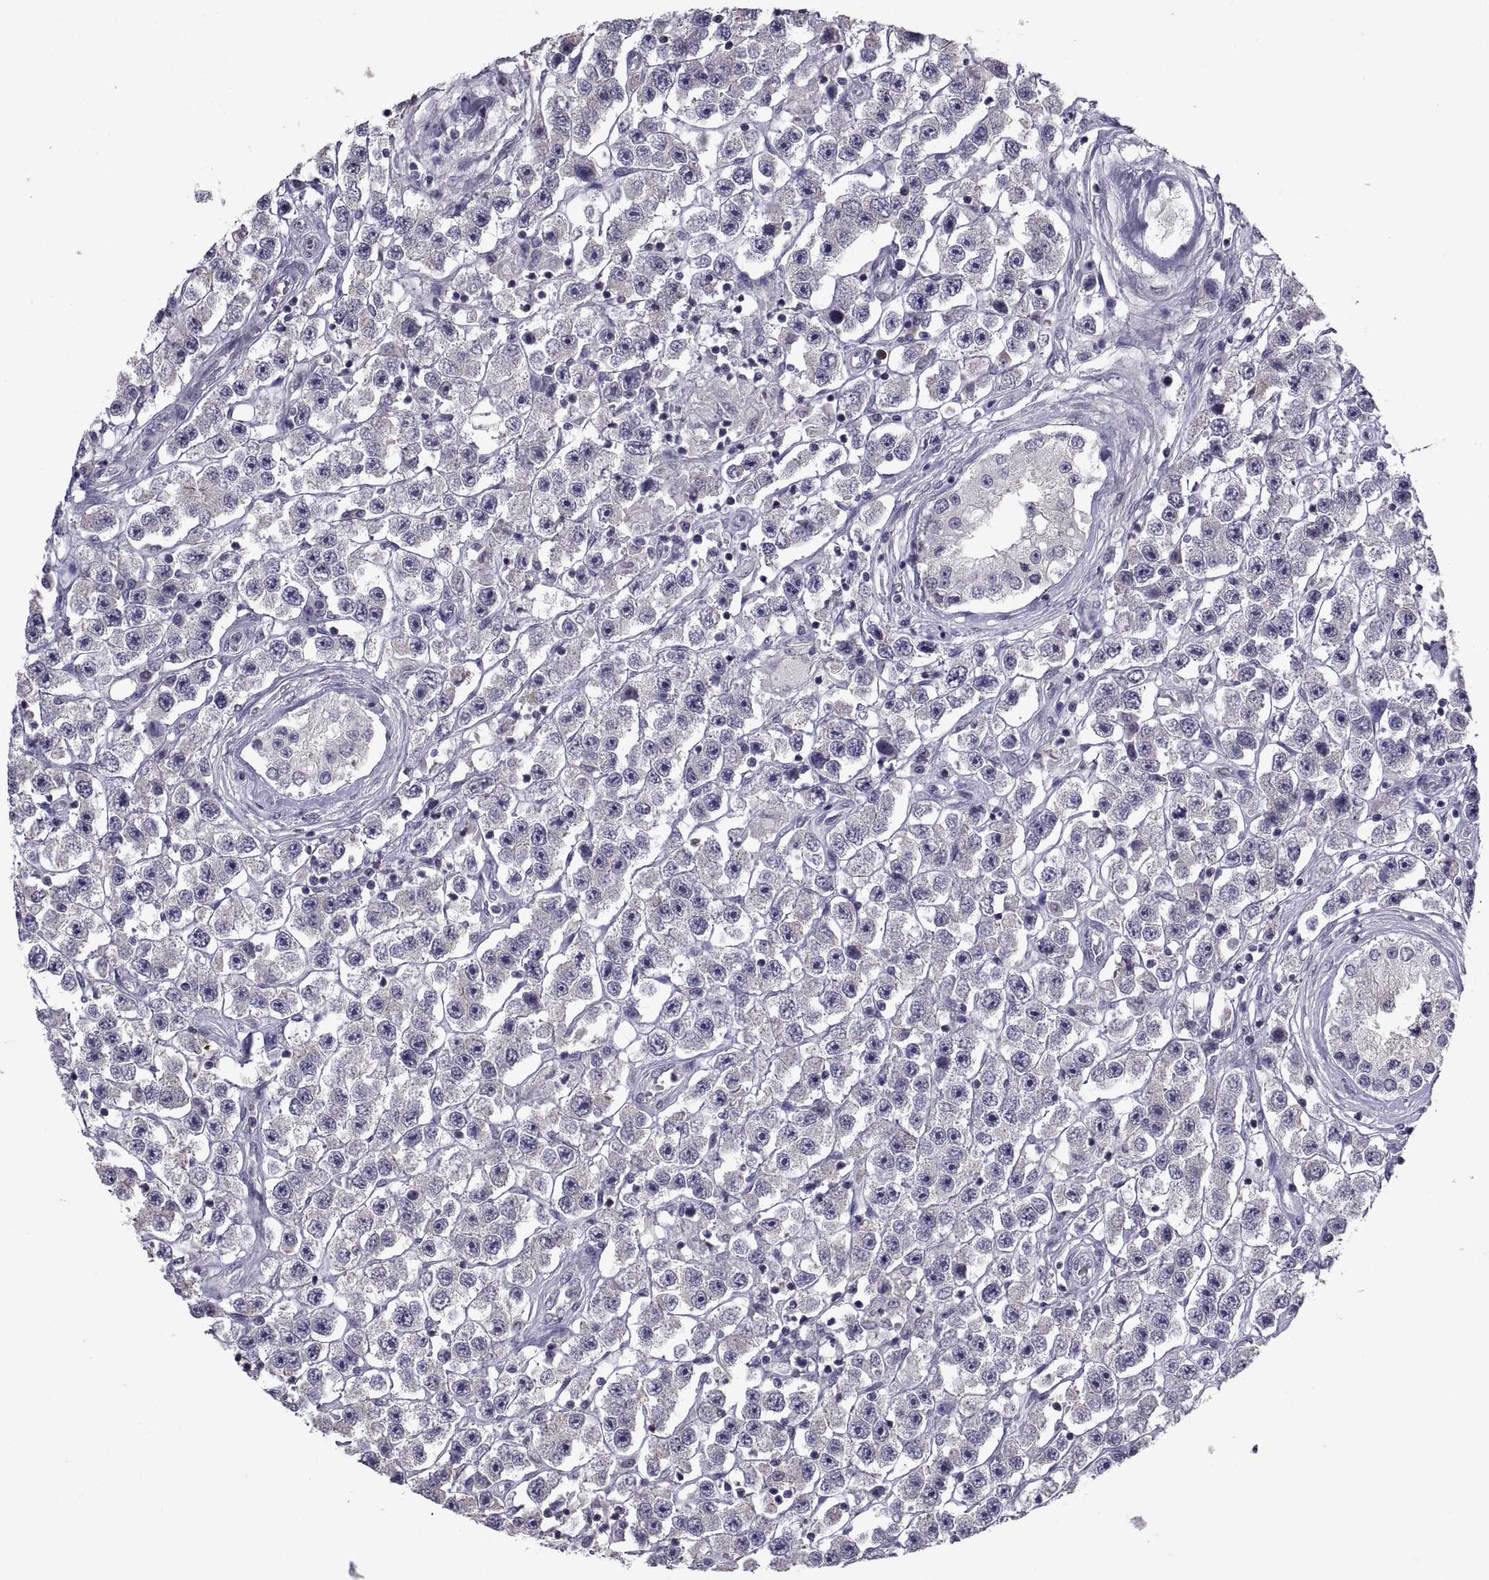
{"staining": {"intensity": "negative", "quantity": "none", "location": "none"}, "tissue": "testis cancer", "cell_type": "Tumor cells", "image_type": "cancer", "snomed": [{"axis": "morphology", "description": "Seminoma, NOS"}, {"axis": "topography", "description": "Testis"}], "caption": "IHC image of neoplastic tissue: seminoma (testis) stained with DAB (3,3'-diaminobenzidine) displays no significant protein positivity in tumor cells.", "gene": "NPTX2", "patient": {"sex": "male", "age": 45}}